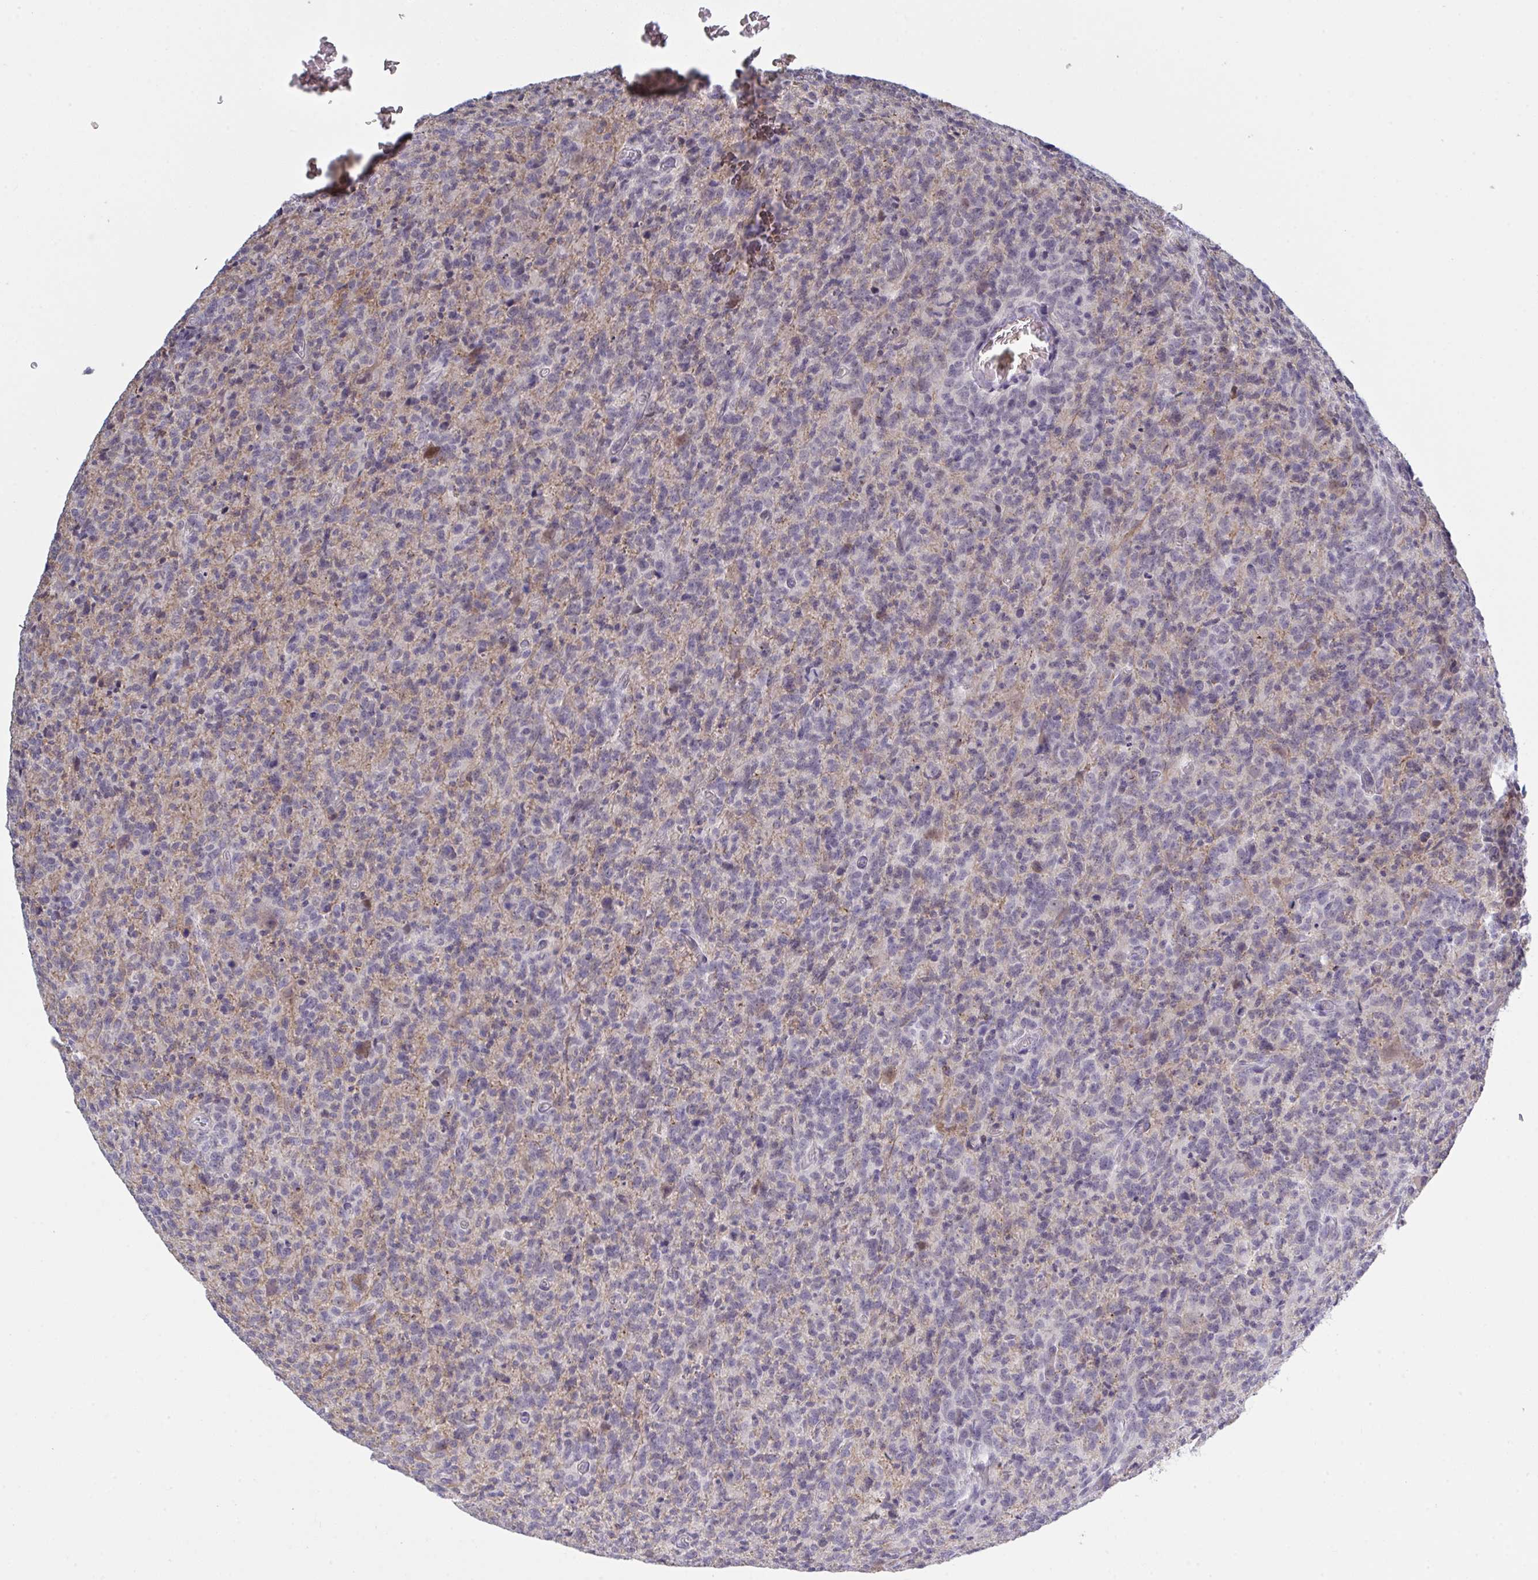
{"staining": {"intensity": "negative", "quantity": "none", "location": "none"}, "tissue": "glioma", "cell_type": "Tumor cells", "image_type": "cancer", "snomed": [{"axis": "morphology", "description": "Glioma, malignant, High grade"}, {"axis": "topography", "description": "Brain"}], "caption": "IHC of glioma displays no expression in tumor cells.", "gene": "ZNF784", "patient": {"sex": "male", "age": 76}}